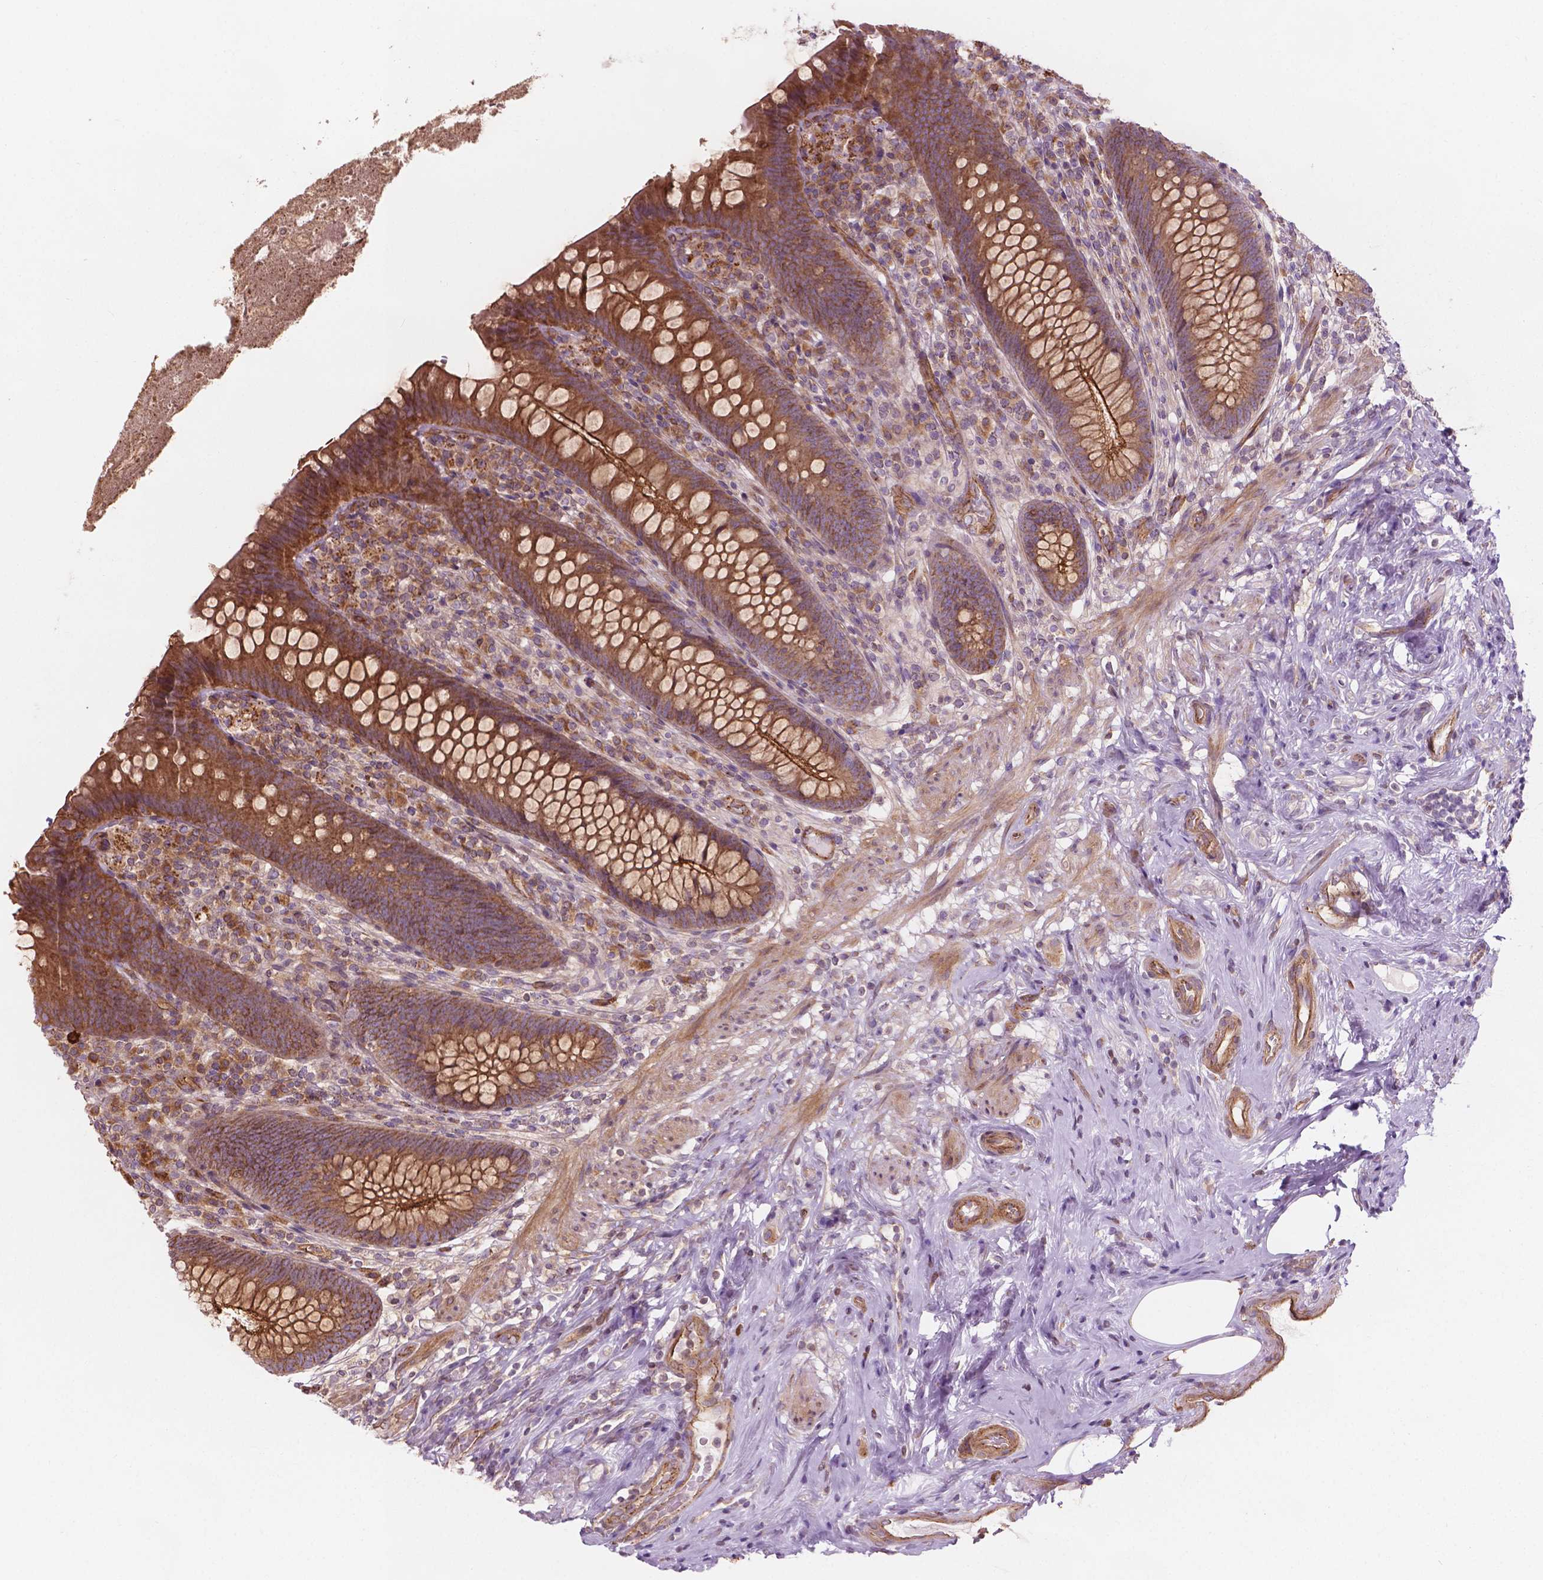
{"staining": {"intensity": "strong", "quantity": ">75%", "location": "cytoplasmic/membranous"}, "tissue": "appendix", "cell_type": "Glandular cells", "image_type": "normal", "snomed": [{"axis": "morphology", "description": "Normal tissue, NOS"}, {"axis": "topography", "description": "Appendix"}], "caption": "Glandular cells reveal strong cytoplasmic/membranous positivity in about >75% of cells in normal appendix.", "gene": "SURF4", "patient": {"sex": "male", "age": 47}}